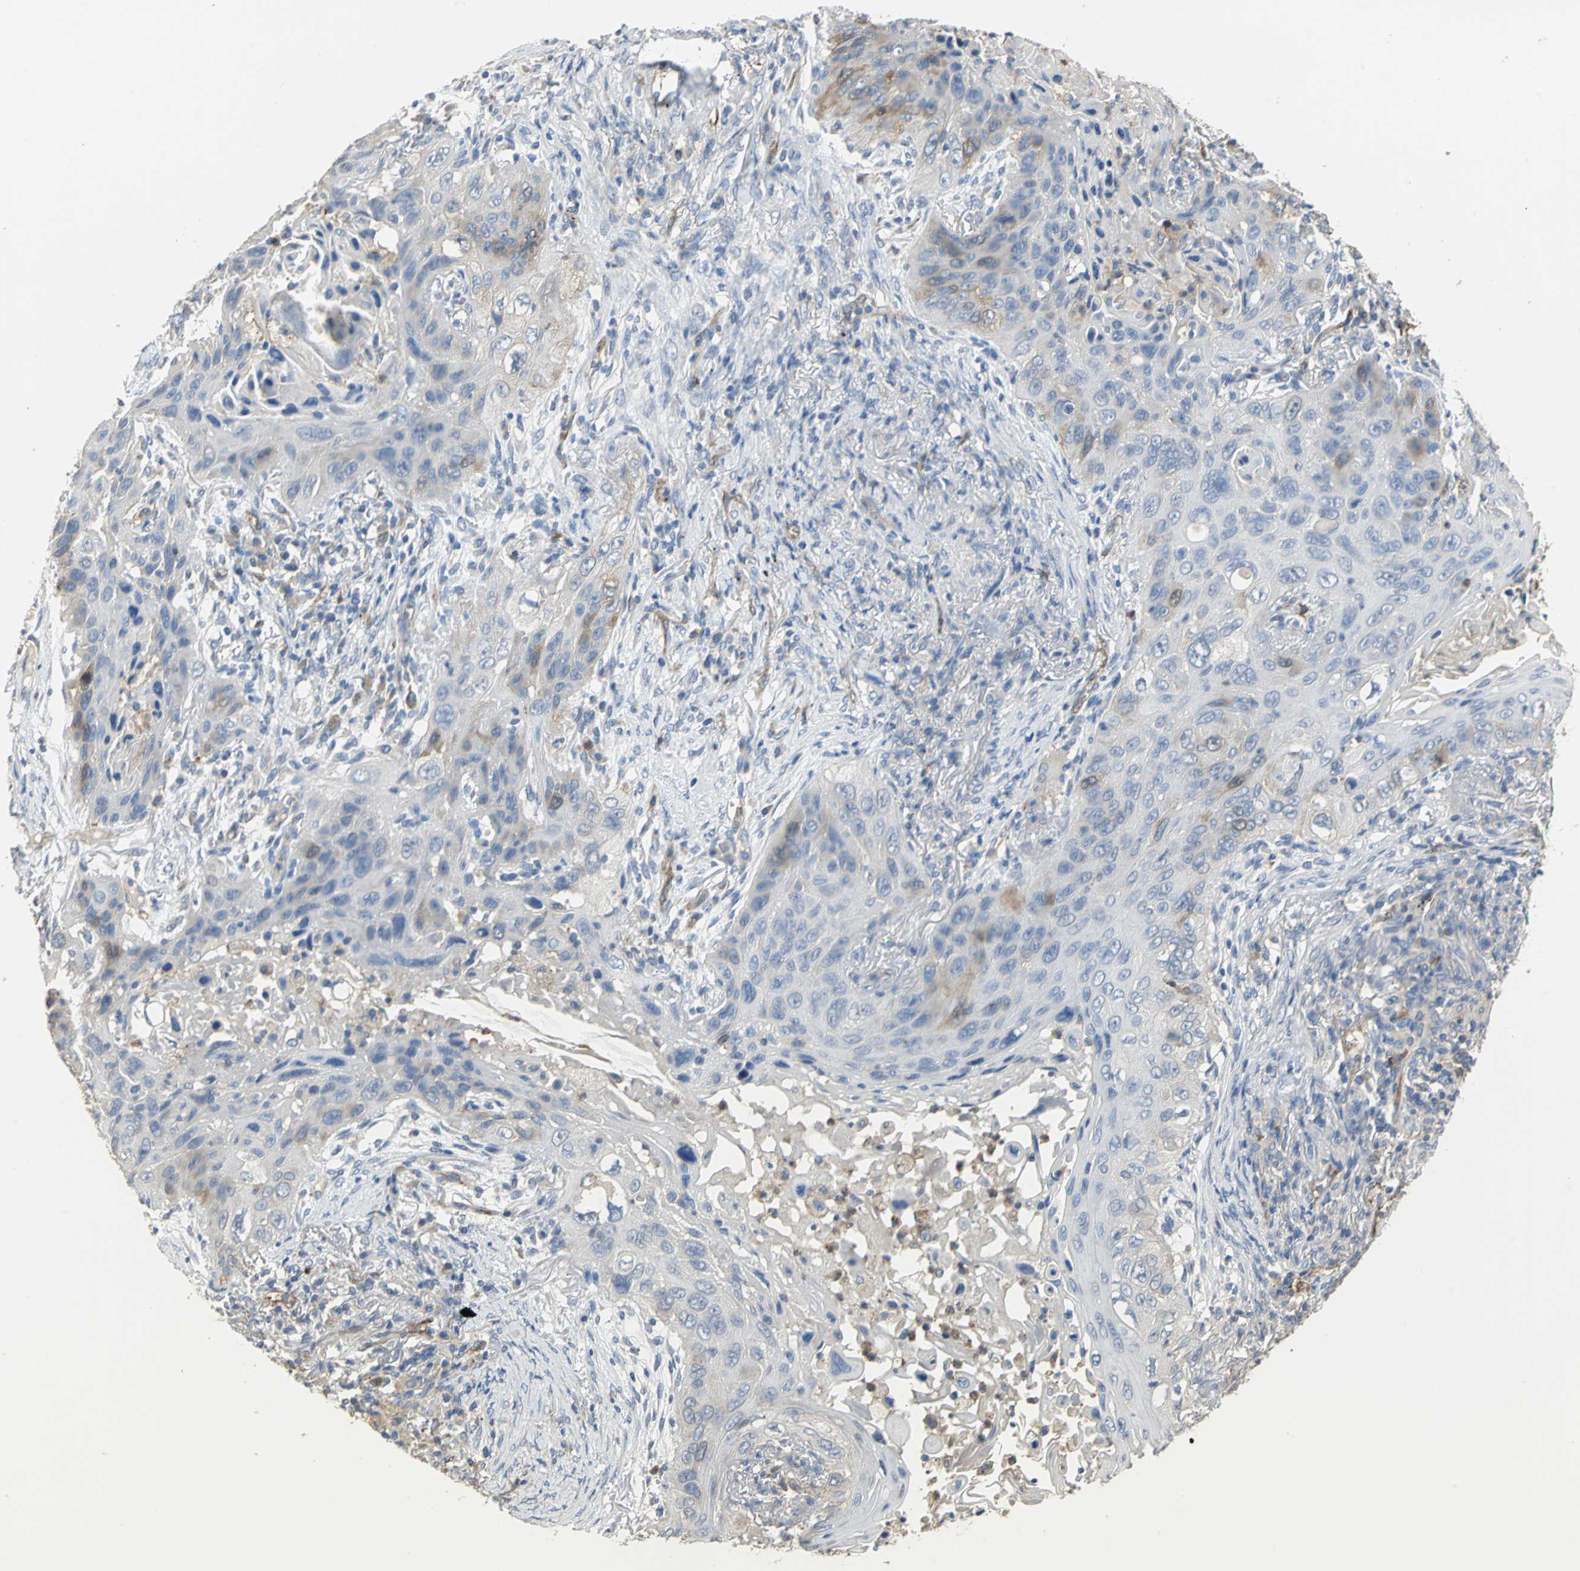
{"staining": {"intensity": "moderate", "quantity": "<25%", "location": "cytoplasmic/membranous"}, "tissue": "lung cancer", "cell_type": "Tumor cells", "image_type": "cancer", "snomed": [{"axis": "morphology", "description": "Squamous cell carcinoma, NOS"}, {"axis": "topography", "description": "Lung"}], "caption": "Squamous cell carcinoma (lung) stained with immunohistochemistry (IHC) exhibits moderate cytoplasmic/membranous positivity in about <25% of tumor cells.", "gene": "DLGAP5", "patient": {"sex": "female", "age": 67}}